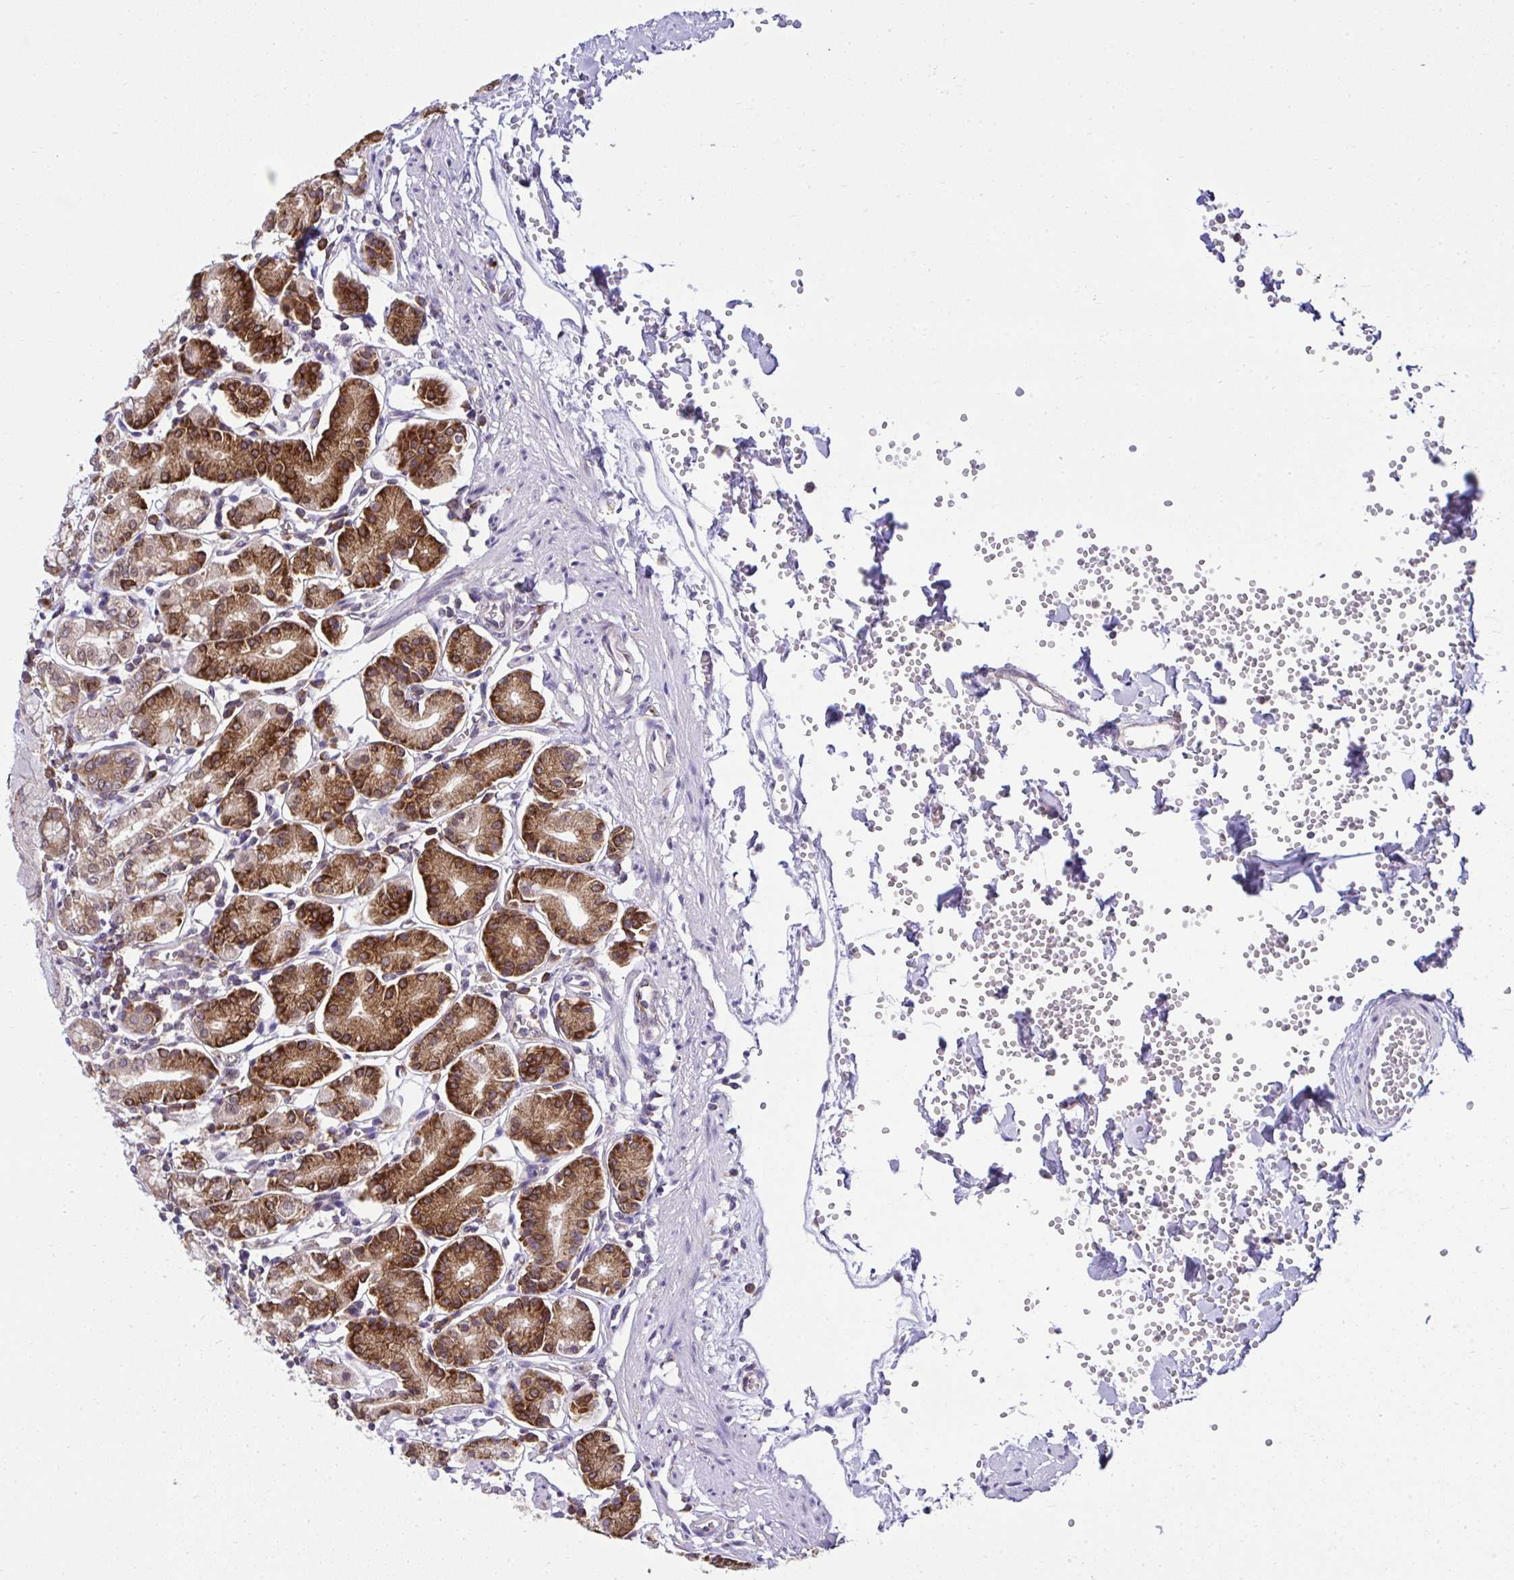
{"staining": {"intensity": "strong", "quantity": "25%-75%", "location": "cytoplasmic/membranous"}, "tissue": "stomach", "cell_type": "Glandular cells", "image_type": "normal", "snomed": [{"axis": "morphology", "description": "Normal tissue, NOS"}, {"axis": "topography", "description": "Stomach"}], "caption": "A micrograph of stomach stained for a protein exhibits strong cytoplasmic/membranous brown staining in glandular cells. (IHC, brightfield microscopy, high magnification).", "gene": "RPS7", "patient": {"sex": "female", "age": 62}}